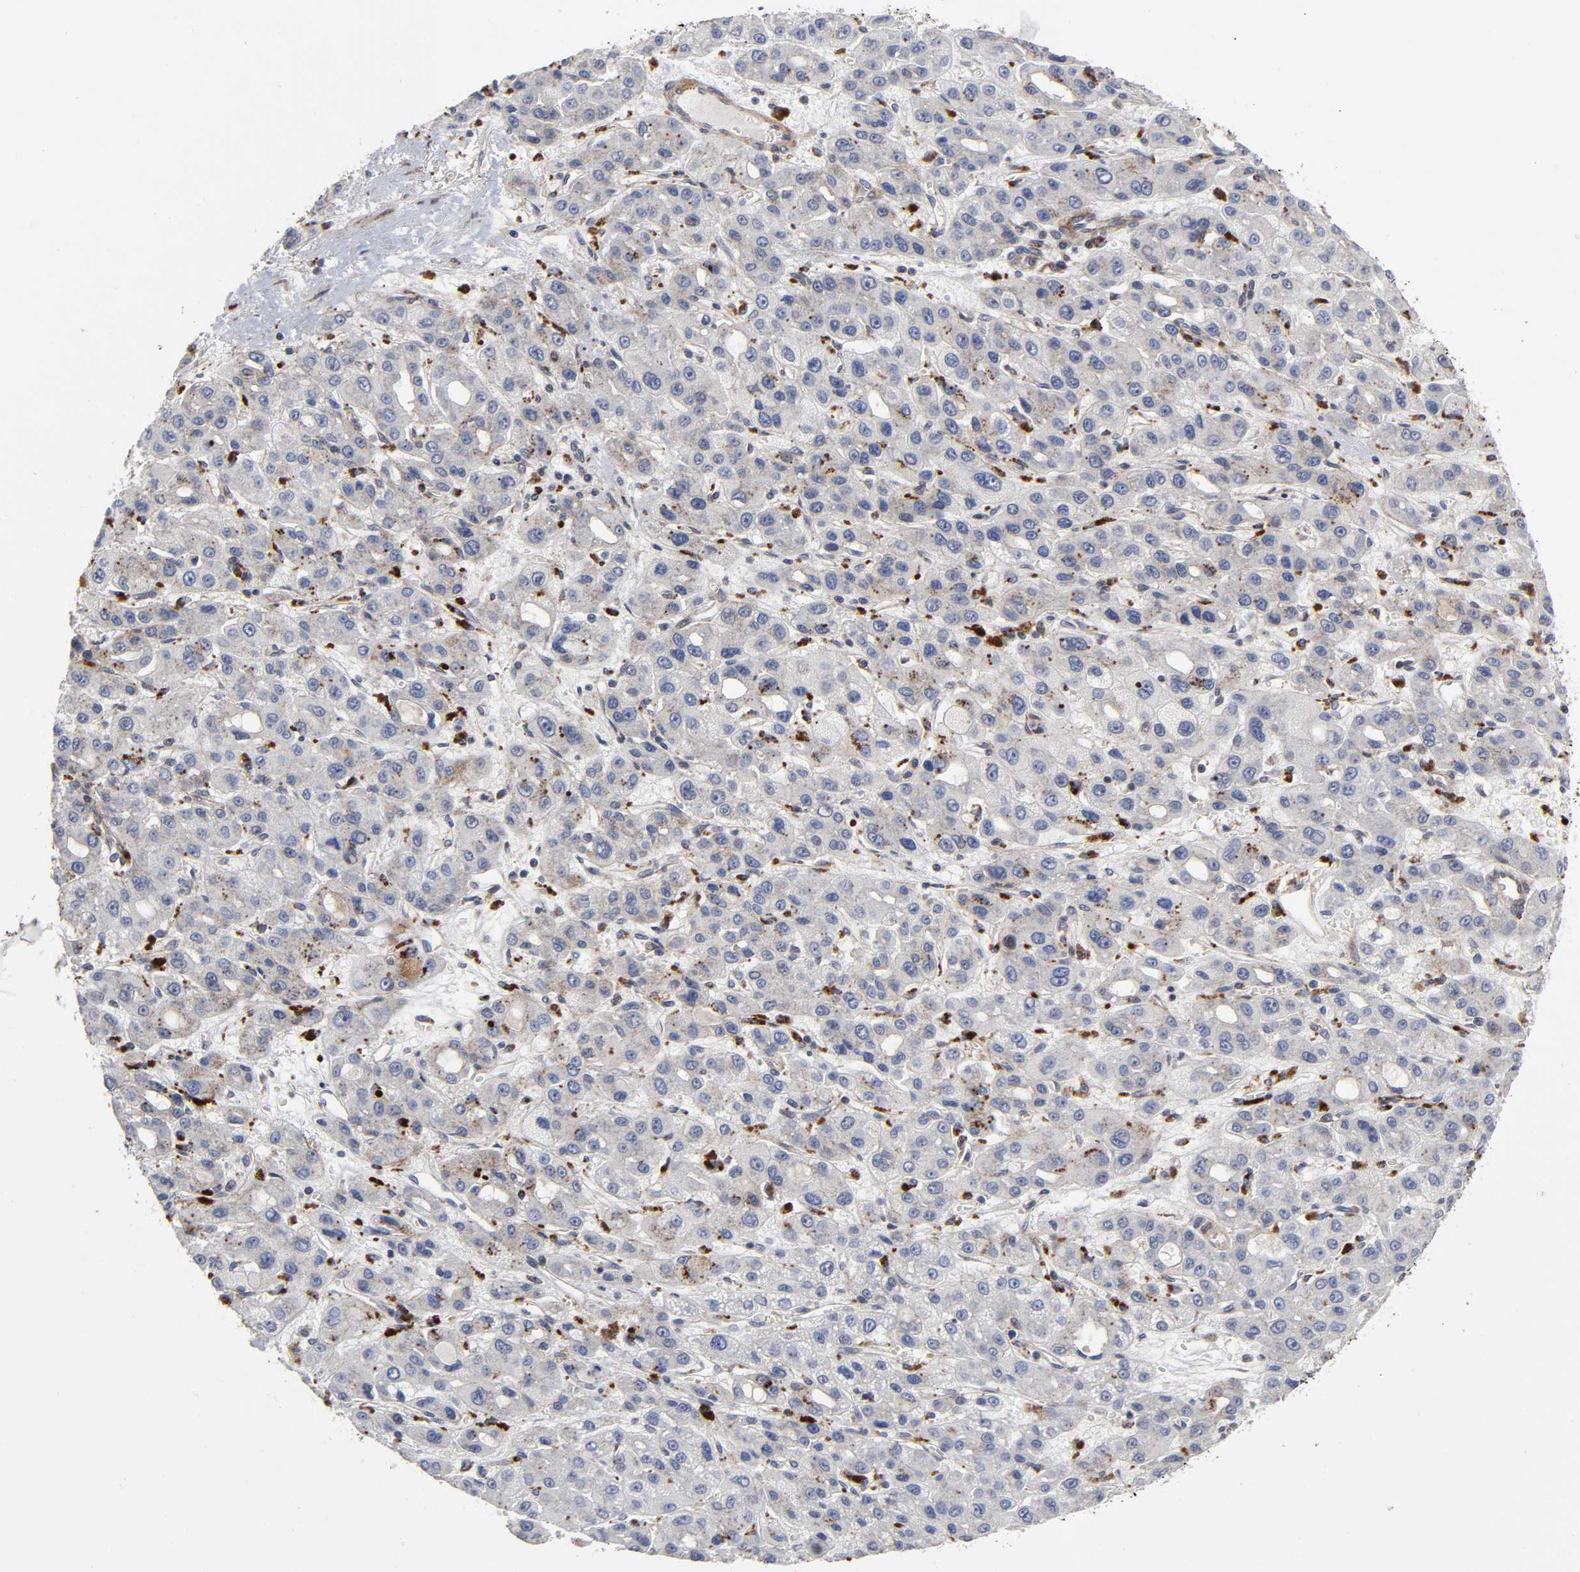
{"staining": {"intensity": "negative", "quantity": "none", "location": "none"}, "tissue": "liver cancer", "cell_type": "Tumor cells", "image_type": "cancer", "snomed": [{"axis": "morphology", "description": "Carcinoma, Hepatocellular, NOS"}, {"axis": "topography", "description": "Liver"}], "caption": "The micrograph reveals no significant expression in tumor cells of hepatocellular carcinoma (liver). The staining is performed using DAB (3,3'-diaminobenzidine) brown chromogen with nuclei counter-stained in using hematoxylin.", "gene": "CASP9", "patient": {"sex": "male", "age": 55}}